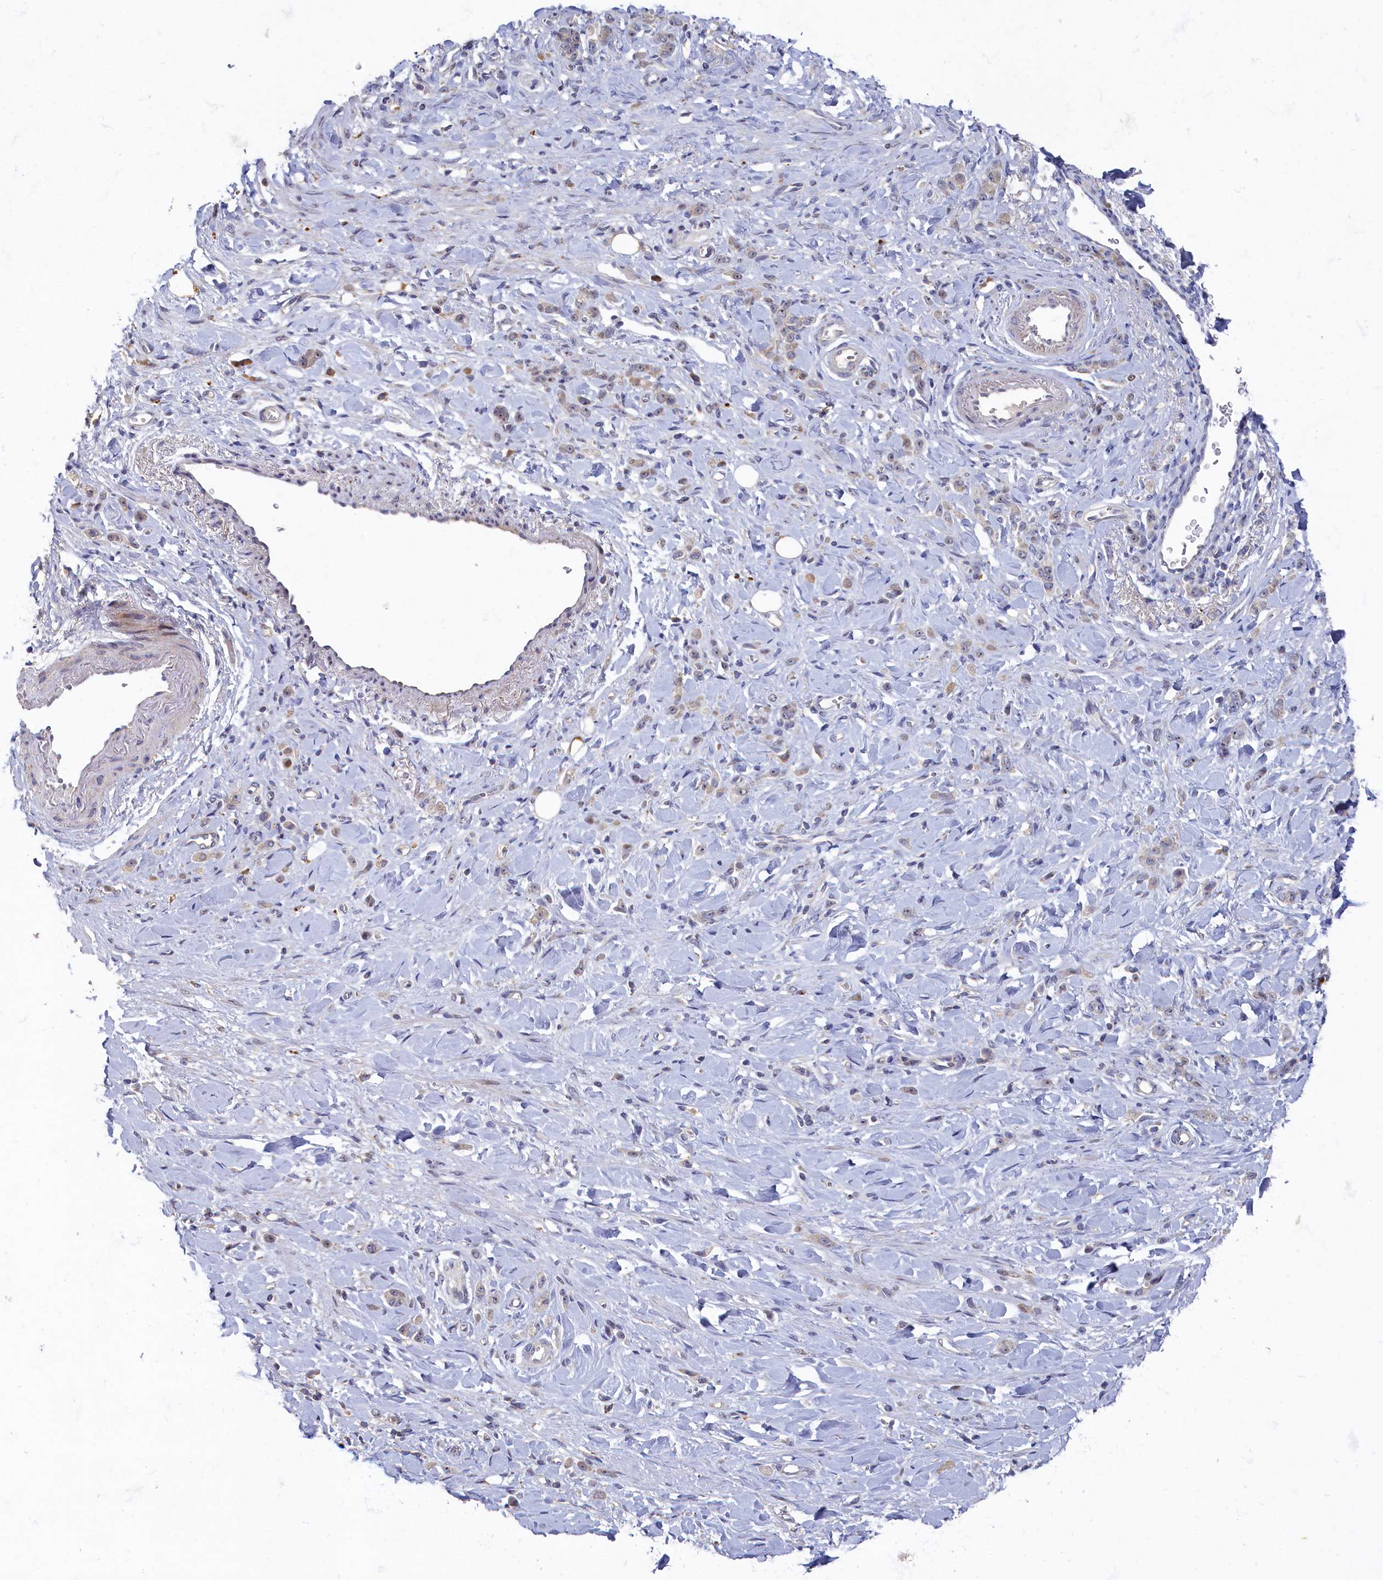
{"staining": {"intensity": "negative", "quantity": "none", "location": "none"}, "tissue": "stomach cancer", "cell_type": "Tumor cells", "image_type": "cancer", "snomed": [{"axis": "morphology", "description": "Normal tissue, NOS"}, {"axis": "morphology", "description": "Adenocarcinoma, NOS"}, {"axis": "topography", "description": "Stomach"}], "caption": "Protein analysis of stomach cancer (adenocarcinoma) shows no significant staining in tumor cells.", "gene": "HUNK", "patient": {"sex": "male", "age": 82}}